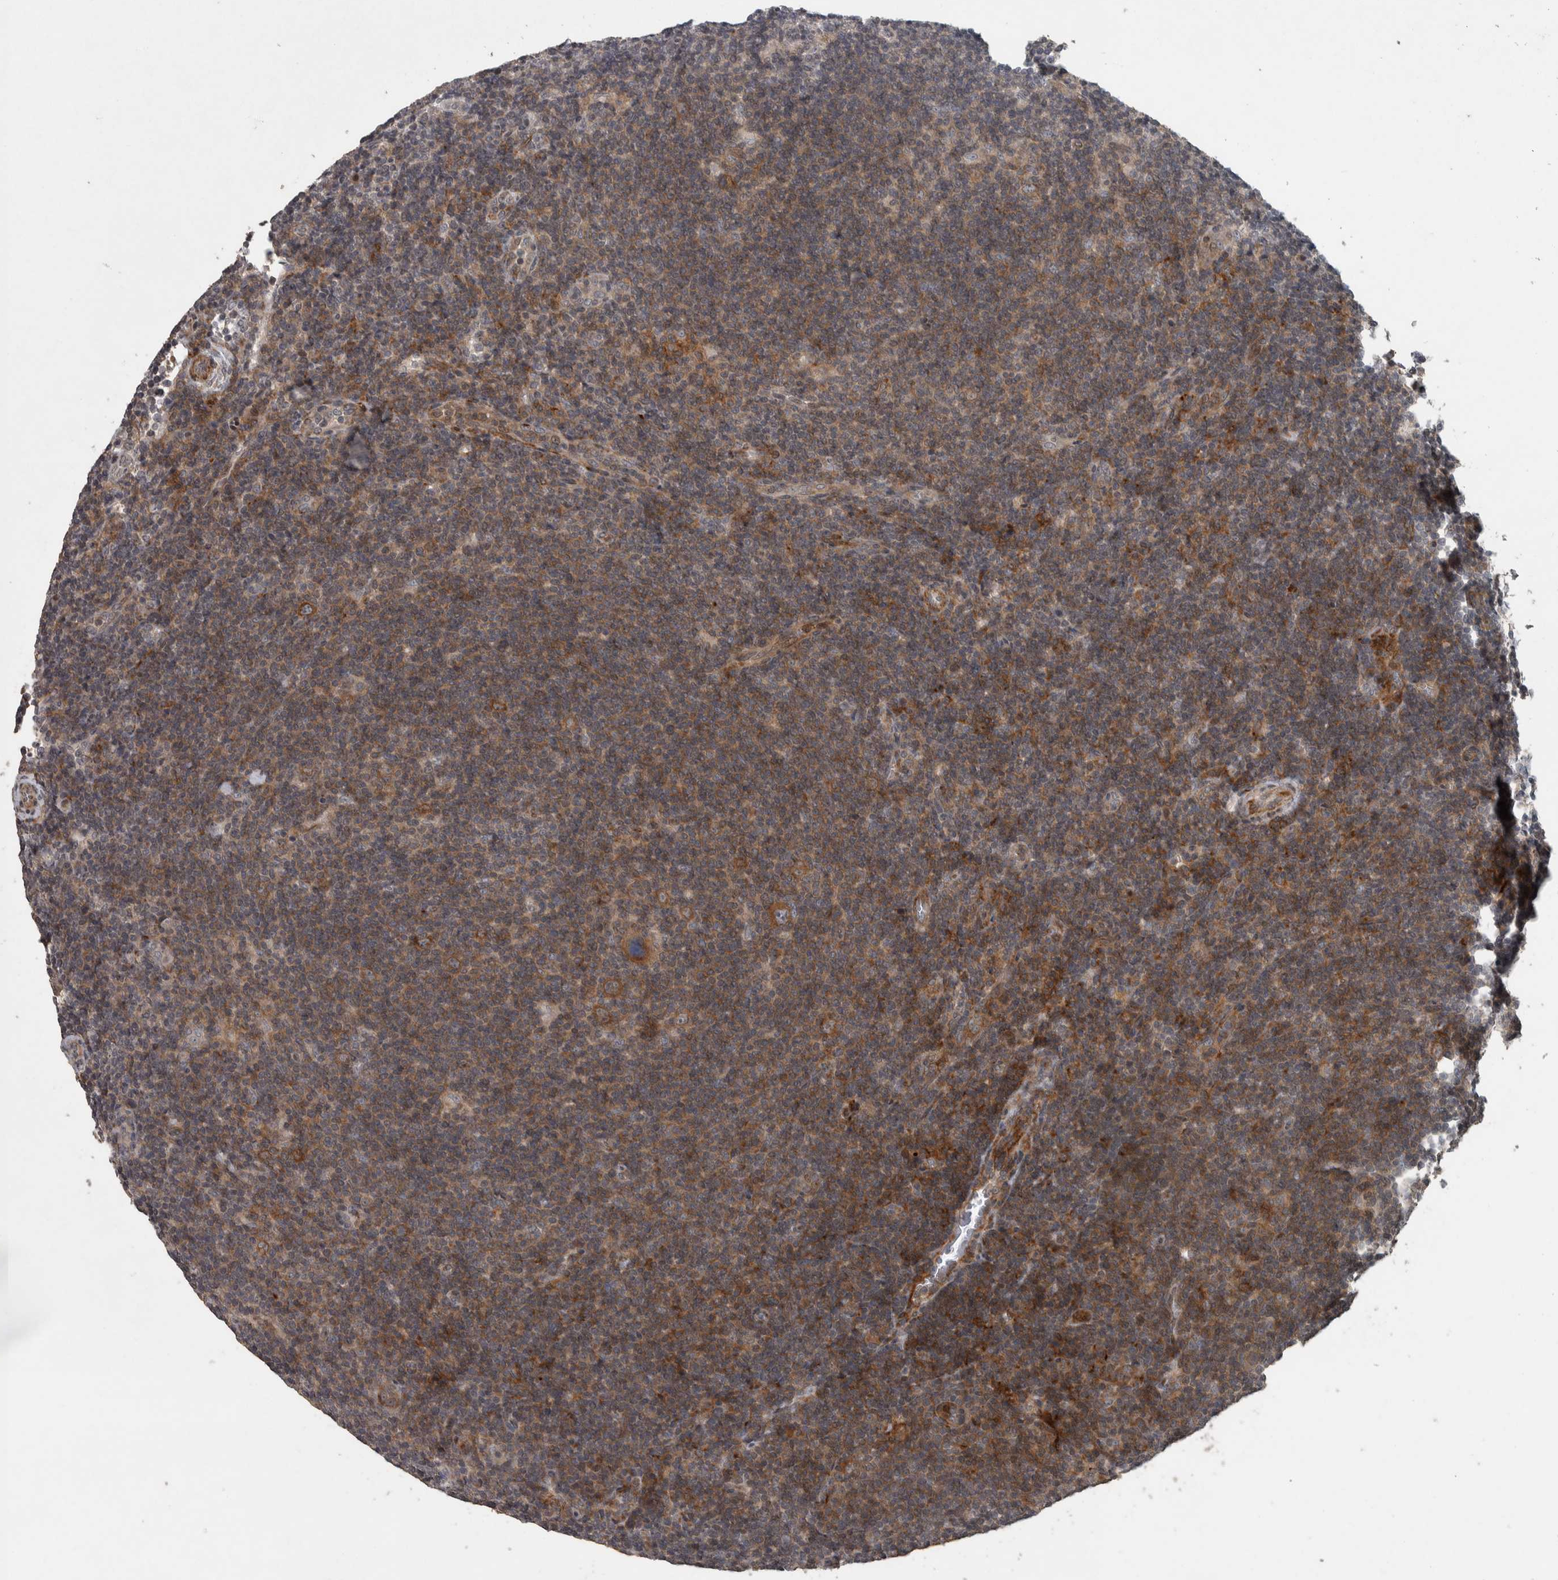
{"staining": {"intensity": "strong", "quantity": ">75%", "location": "cytoplasmic/membranous"}, "tissue": "lymphoma", "cell_type": "Tumor cells", "image_type": "cancer", "snomed": [{"axis": "morphology", "description": "Hodgkin's disease, NOS"}, {"axis": "topography", "description": "Lymph node"}], "caption": "Lymphoma stained for a protein shows strong cytoplasmic/membranous positivity in tumor cells.", "gene": "ERAL1", "patient": {"sex": "female", "age": 57}}